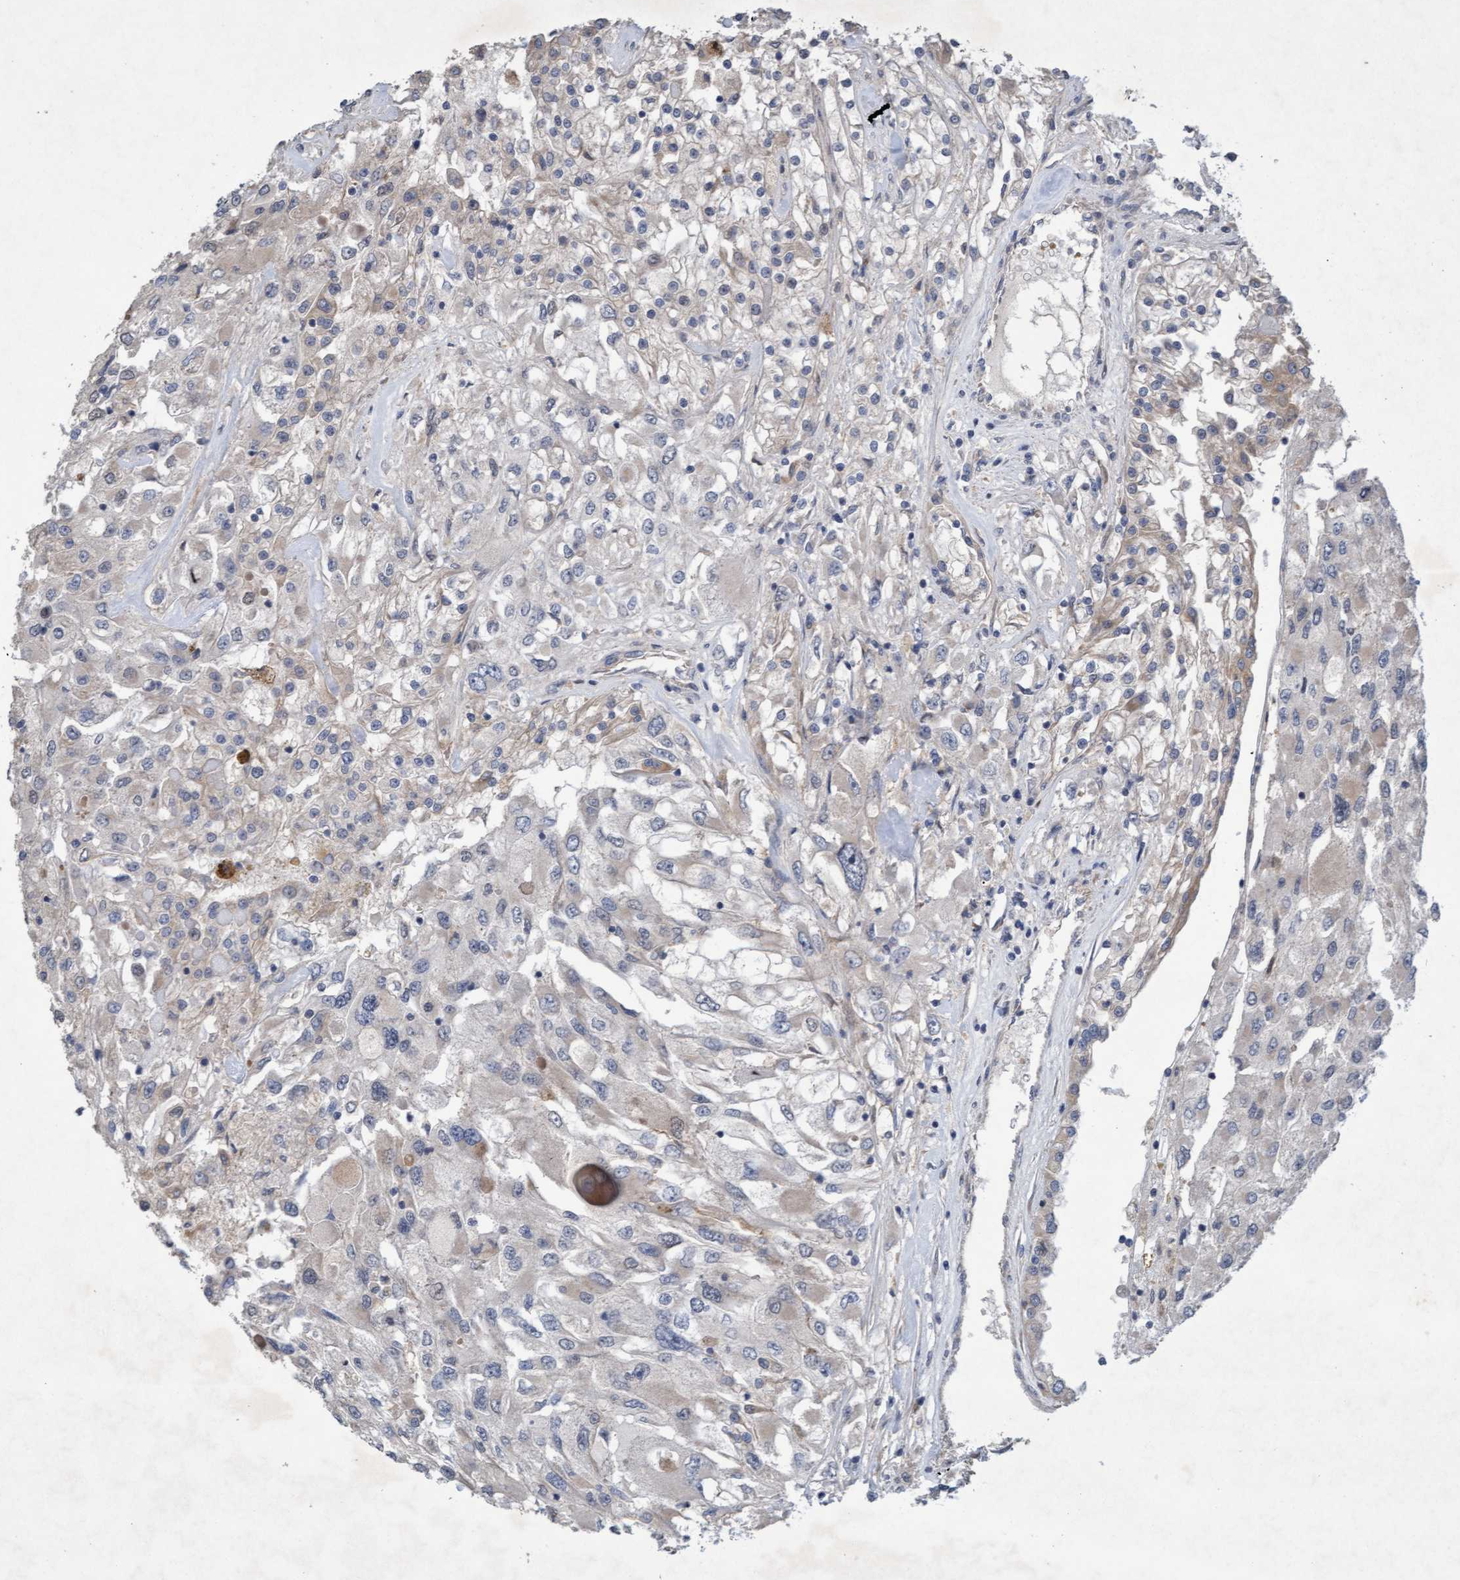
{"staining": {"intensity": "weak", "quantity": "<25%", "location": "cytoplasmic/membranous"}, "tissue": "renal cancer", "cell_type": "Tumor cells", "image_type": "cancer", "snomed": [{"axis": "morphology", "description": "Adenocarcinoma, NOS"}, {"axis": "topography", "description": "Kidney"}], "caption": "This histopathology image is of adenocarcinoma (renal) stained with immunohistochemistry to label a protein in brown with the nuclei are counter-stained blue. There is no staining in tumor cells. (Stains: DAB immunohistochemistry with hematoxylin counter stain, Microscopy: brightfield microscopy at high magnification).", "gene": "DDHD2", "patient": {"sex": "female", "age": 52}}